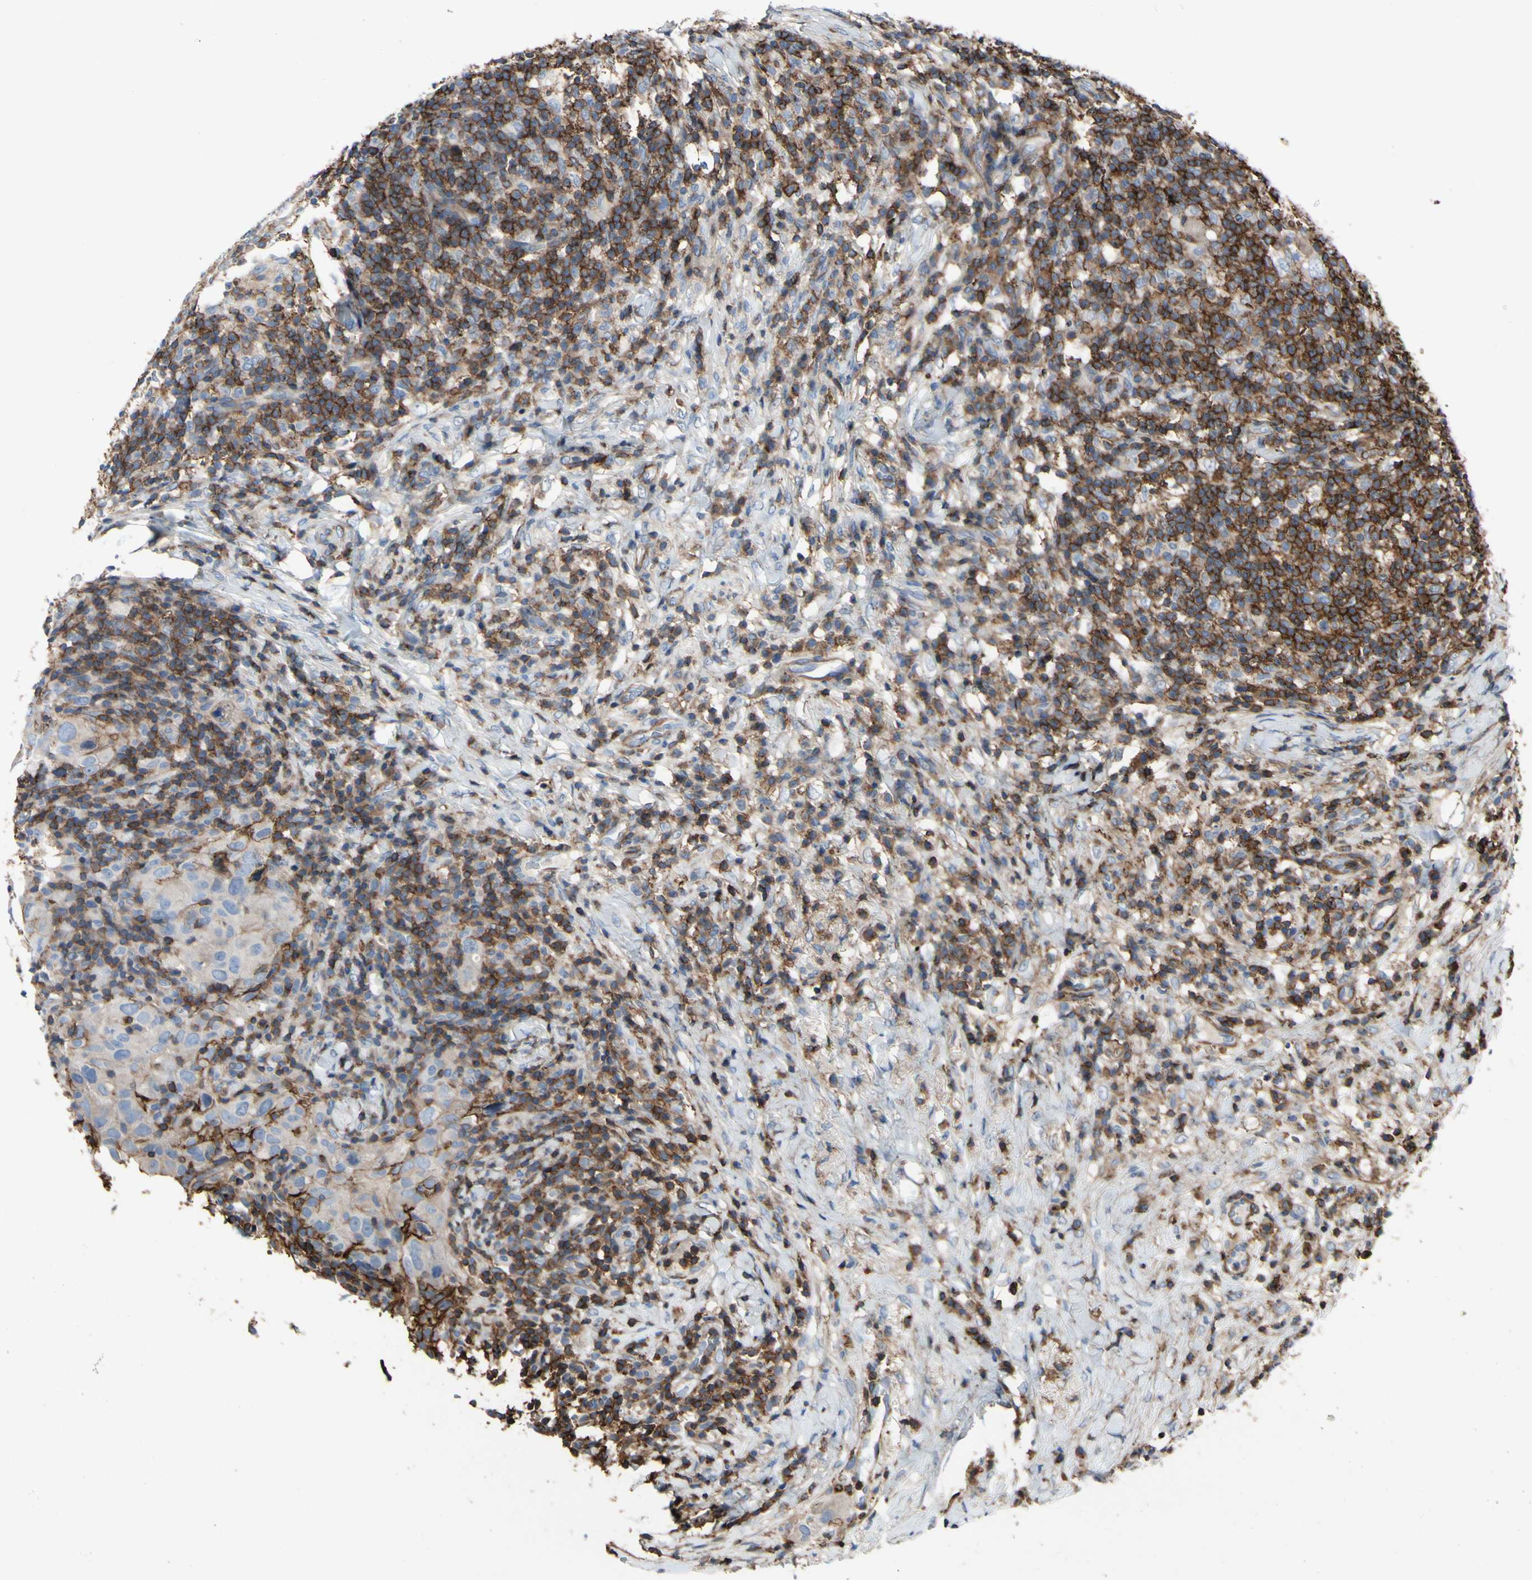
{"staining": {"intensity": "weak", "quantity": ">75%", "location": "cytoplasmic/membranous"}, "tissue": "breast cancer", "cell_type": "Tumor cells", "image_type": "cancer", "snomed": [{"axis": "morphology", "description": "Duct carcinoma"}, {"axis": "topography", "description": "Breast"}], "caption": "Immunohistochemical staining of invasive ductal carcinoma (breast) exhibits low levels of weak cytoplasmic/membranous protein expression in about >75% of tumor cells. The staining was performed using DAB (3,3'-diaminobenzidine), with brown indicating positive protein expression. Nuclei are stained blue with hematoxylin.", "gene": "ANXA6", "patient": {"sex": "female", "age": 37}}